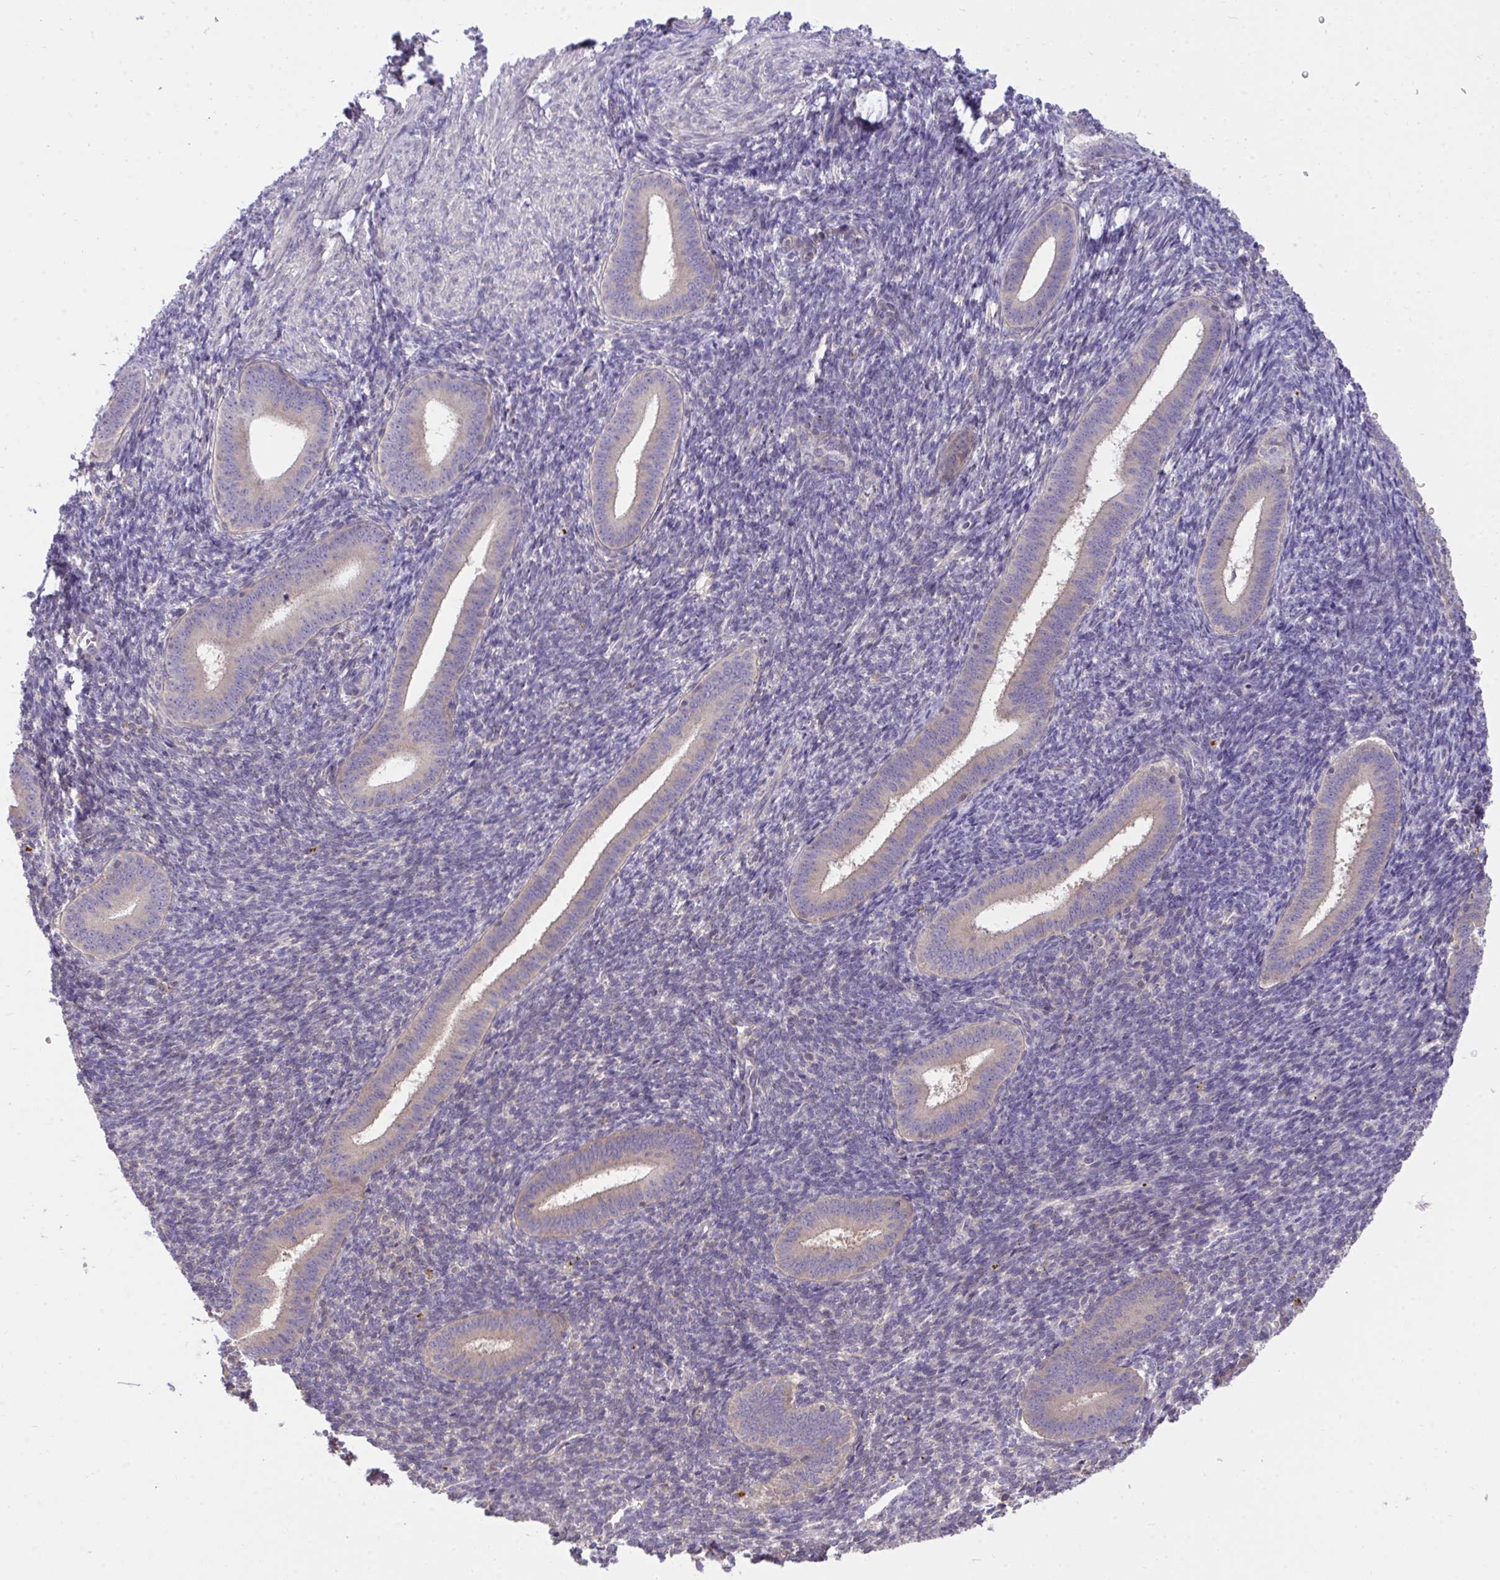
{"staining": {"intensity": "negative", "quantity": "none", "location": "none"}, "tissue": "endometrium", "cell_type": "Cells in endometrial stroma", "image_type": "normal", "snomed": [{"axis": "morphology", "description": "Normal tissue, NOS"}, {"axis": "topography", "description": "Endometrium"}], "caption": "Endometrium was stained to show a protein in brown. There is no significant positivity in cells in endometrial stroma. The staining is performed using DAB (3,3'-diaminobenzidine) brown chromogen with nuclei counter-stained in using hematoxylin.", "gene": "TLN2", "patient": {"sex": "female", "age": 25}}